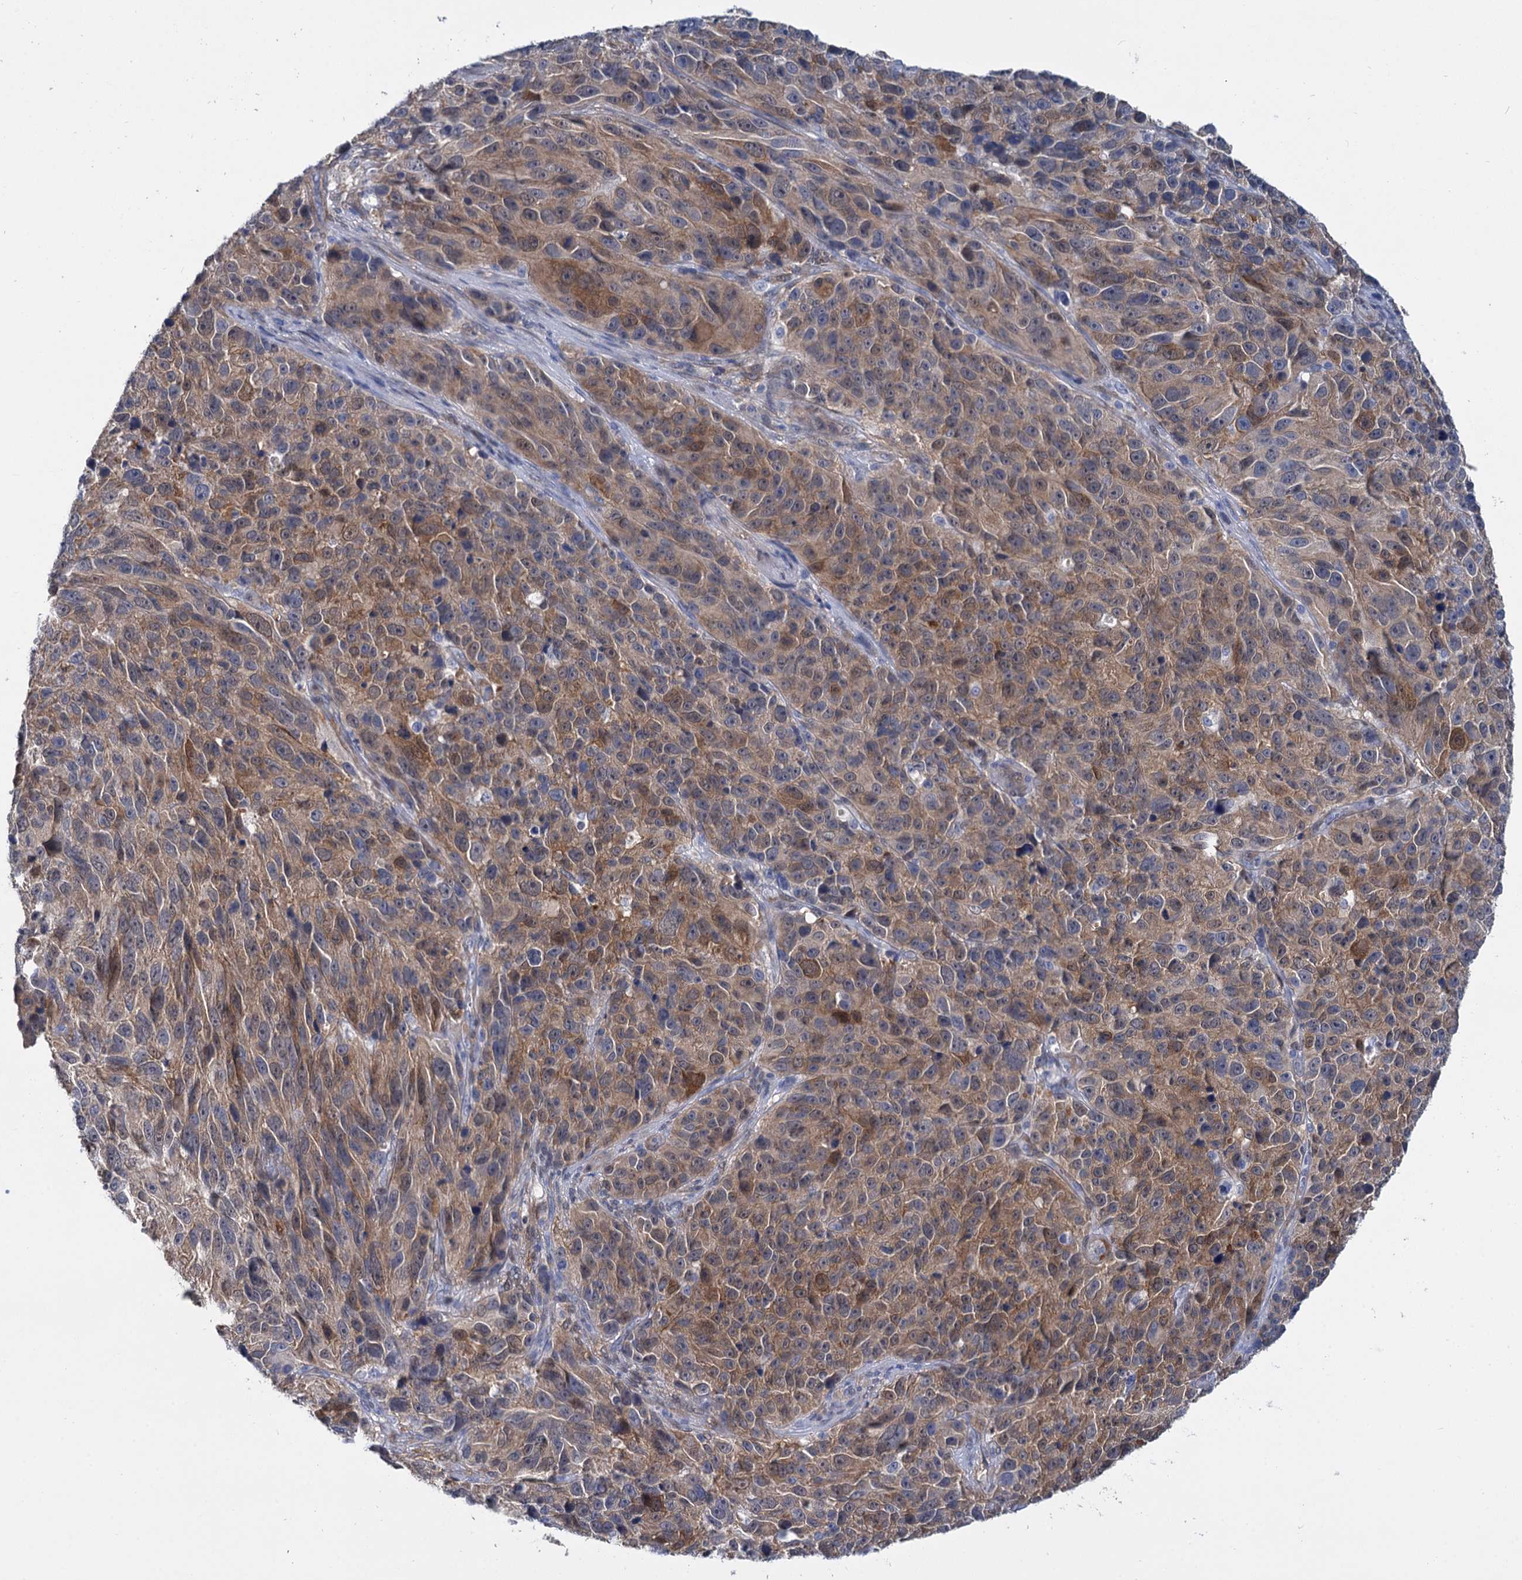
{"staining": {"intensity": "moderate", "quantity": ">75%", "location": "cytoplasmic/membranous"}, "tissue": "melanoma", "cell_type": "Tumor cells", "image_type": "cancer", "snomed": [{"axis": "morphology", "description": "Malignant melanoma, NOS"}, {"axis": "topography", "description": "Skin"}], "caption": "Brown immunohistochemical staining in malignant melanoma demonstrates moderate cytoplasmic/membranous staining in approximately >75% of tumor cells.", "gene": "GSTM3", "patient": {"sex": "male", "age": 84}}